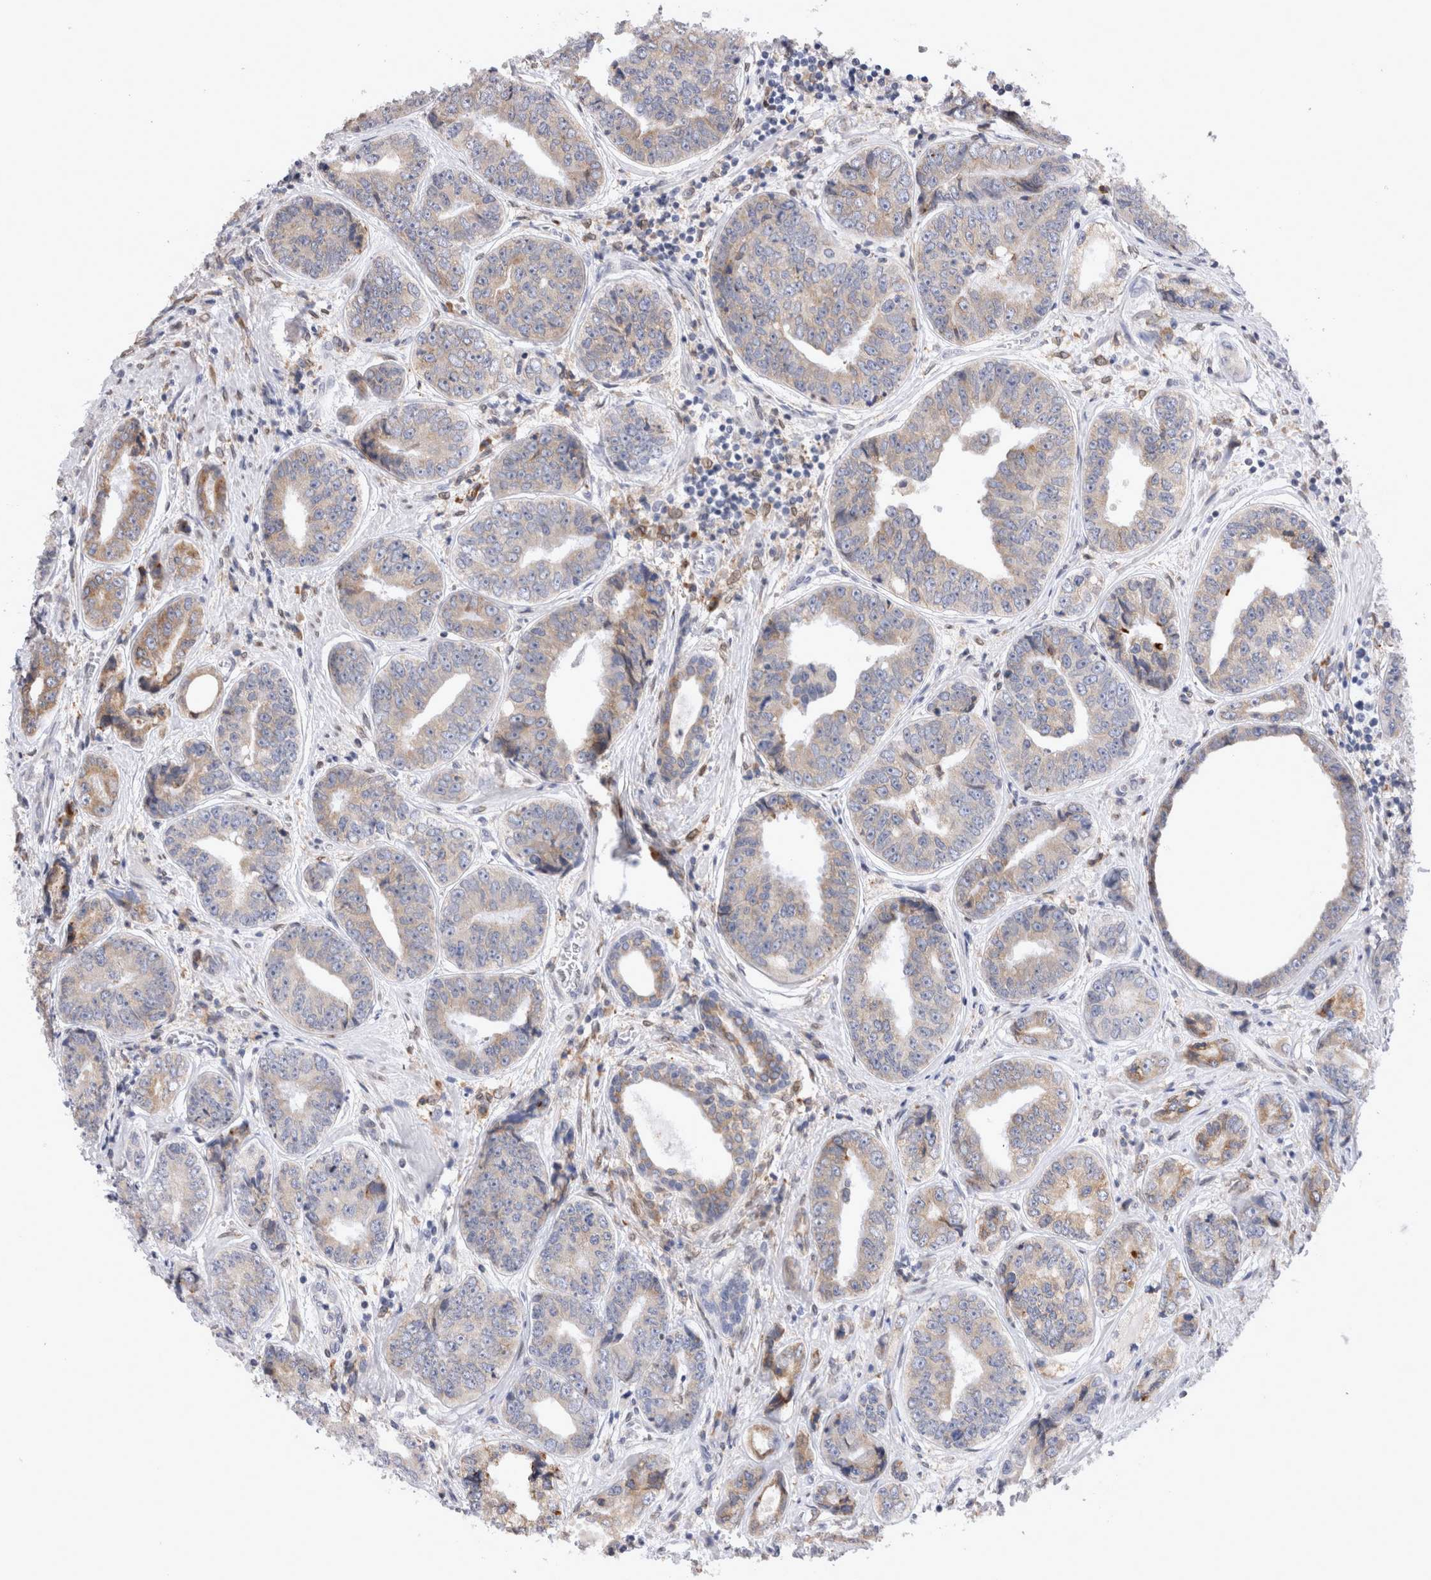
{"staining": {"intensity": "weak", "quantity": "<25%", "location": "cytoplasmic/membranous"}, "tissue": "prostate cancer", "cell_type": "Tumor cells", "image_type": "cancer", "snomed": [{"axis": "morphology", "description": "Adenocarcinoma, High grade"}, {"axis": "topography", "description": "Prostate"}], "caption": "Tumor cells show no significant protein expression in high-grade adenocarcinoma (prostate).", "gene": "VCPIP1", "patient": {"sex": "male", "age": 61}}